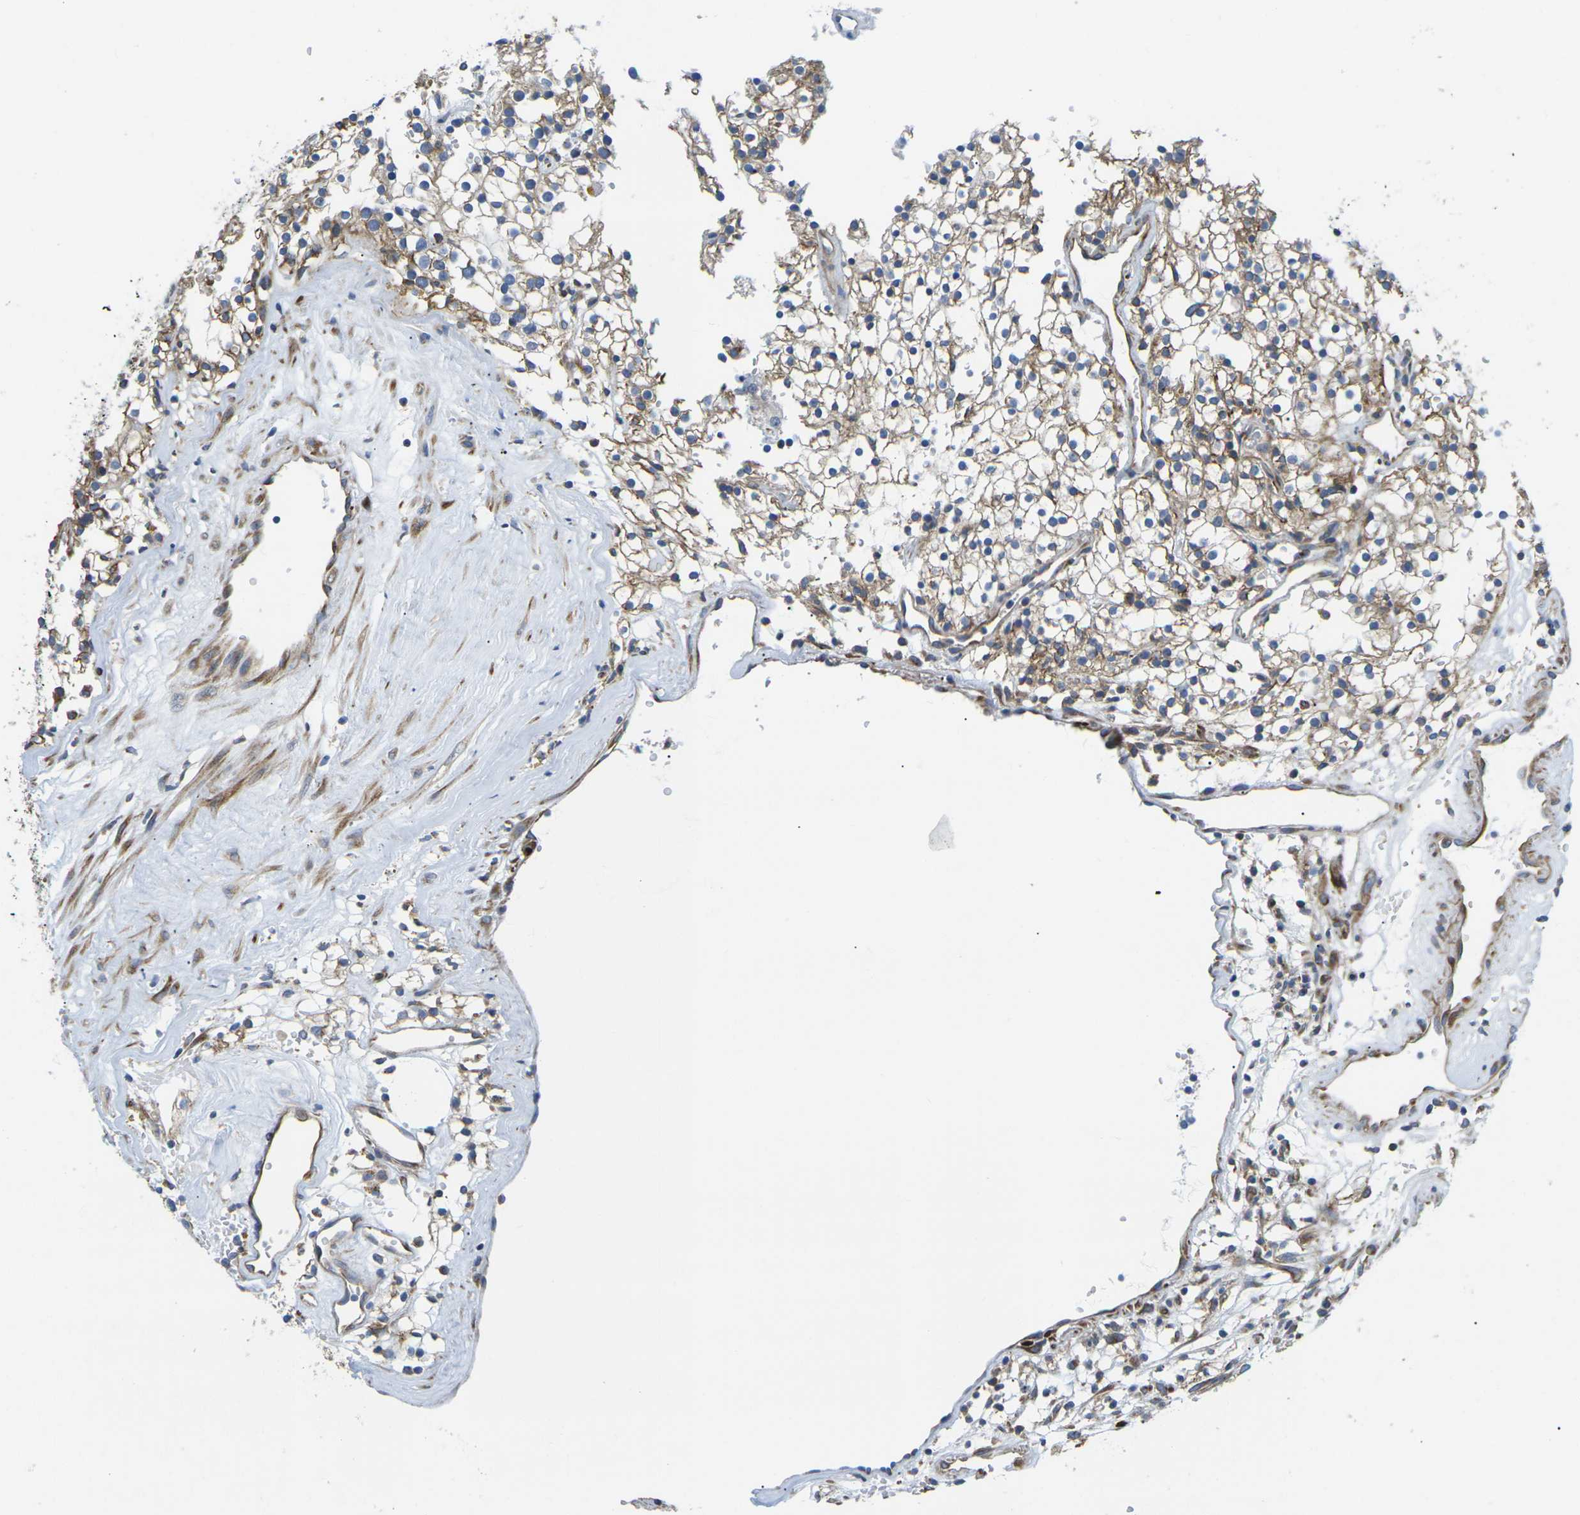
{"staining": {"intensity": "moderate", "quantity": "25%-75%", "location": "cytoplasmic/membranous"}, "tissue": "renal cancer", "cell_type": "Tumor cells", "image_type": "cancer", "snomed": [{"axis": "morphology", "description": "Adenocarcinoma, NOS"}, {"axis": "topography", "description": "Kidney"}], "caption": "Immunohistochemistry (IHC) staining of renal cancer (adenocarcinoma), which shows medium levels of moderate cytoplasmic/membranous positivity in approximately 25%-75% of tumor cells indicating moderate cytoplasmic/membranous protein expression. The staining was performed using DAB (brown) for protein detection and nuclei were counterstained in hematoxylin (blue).", "gene": "TMEFF2", "patient": {"sex": "male", "age": 59}}